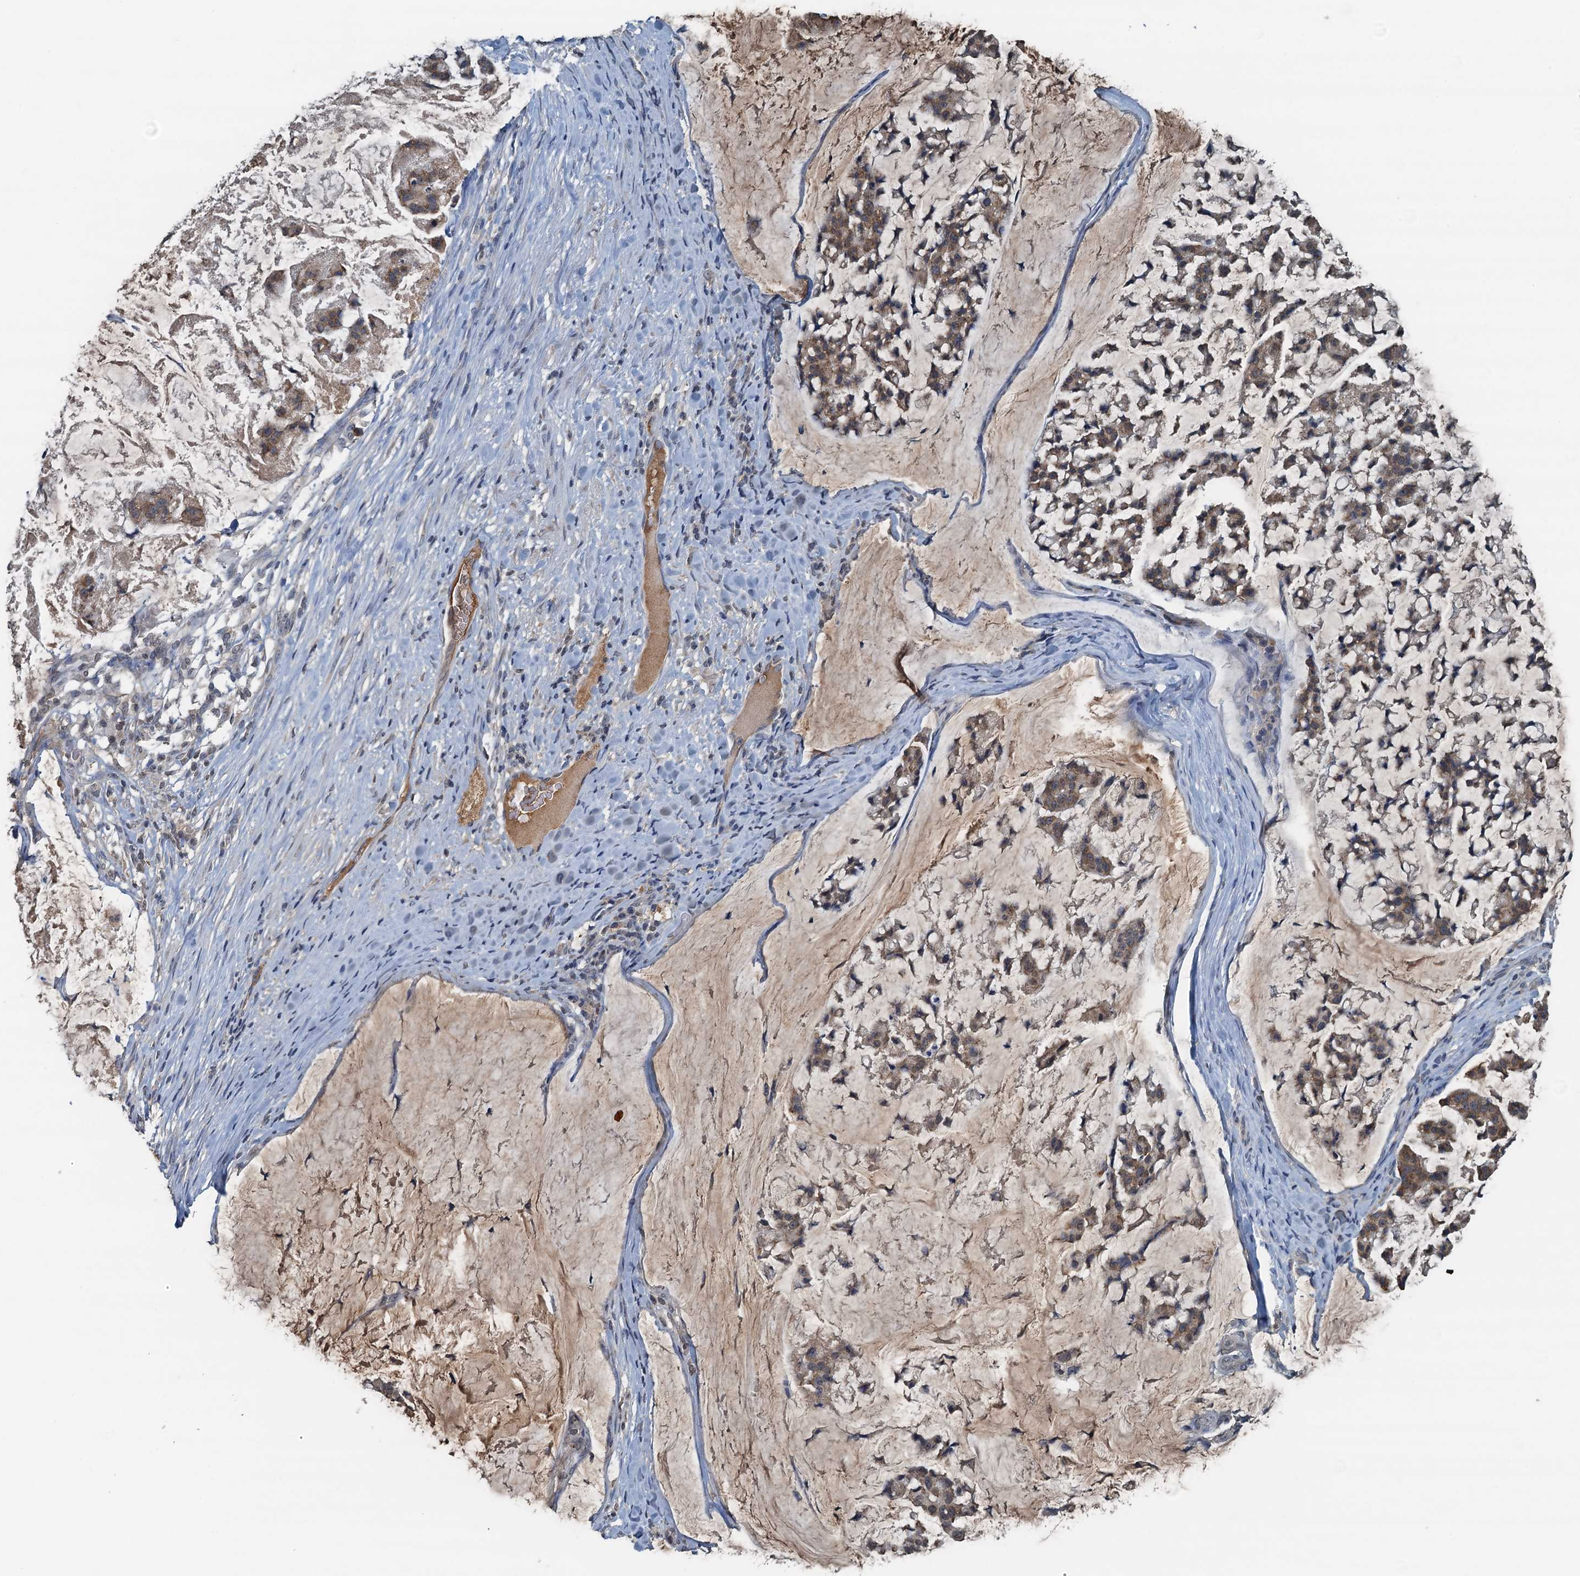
{"staining": {"intensity": "moderate", "quantity": ">75%", "location": "cytoplasmic/membranous"}, "tissue": "stomach cancer", "cell_type": "Tumor cells", "image_type": "cancer", "snomed": [{"axis": "morphology", "description": "Adenocarcinoma, NOS"}, {"axis": "topography", "description": "Stomach, lower"}], "caption": "Brown immunohistochemical staining in human adenocarcinoma (stomach) displays moderate cytoplasmic/membranous positivity in about >75% of tumor cells. Nuclei are stained in blue.", "gene": "LSM14B", "patient": {"sex": "male", "age": 67}}